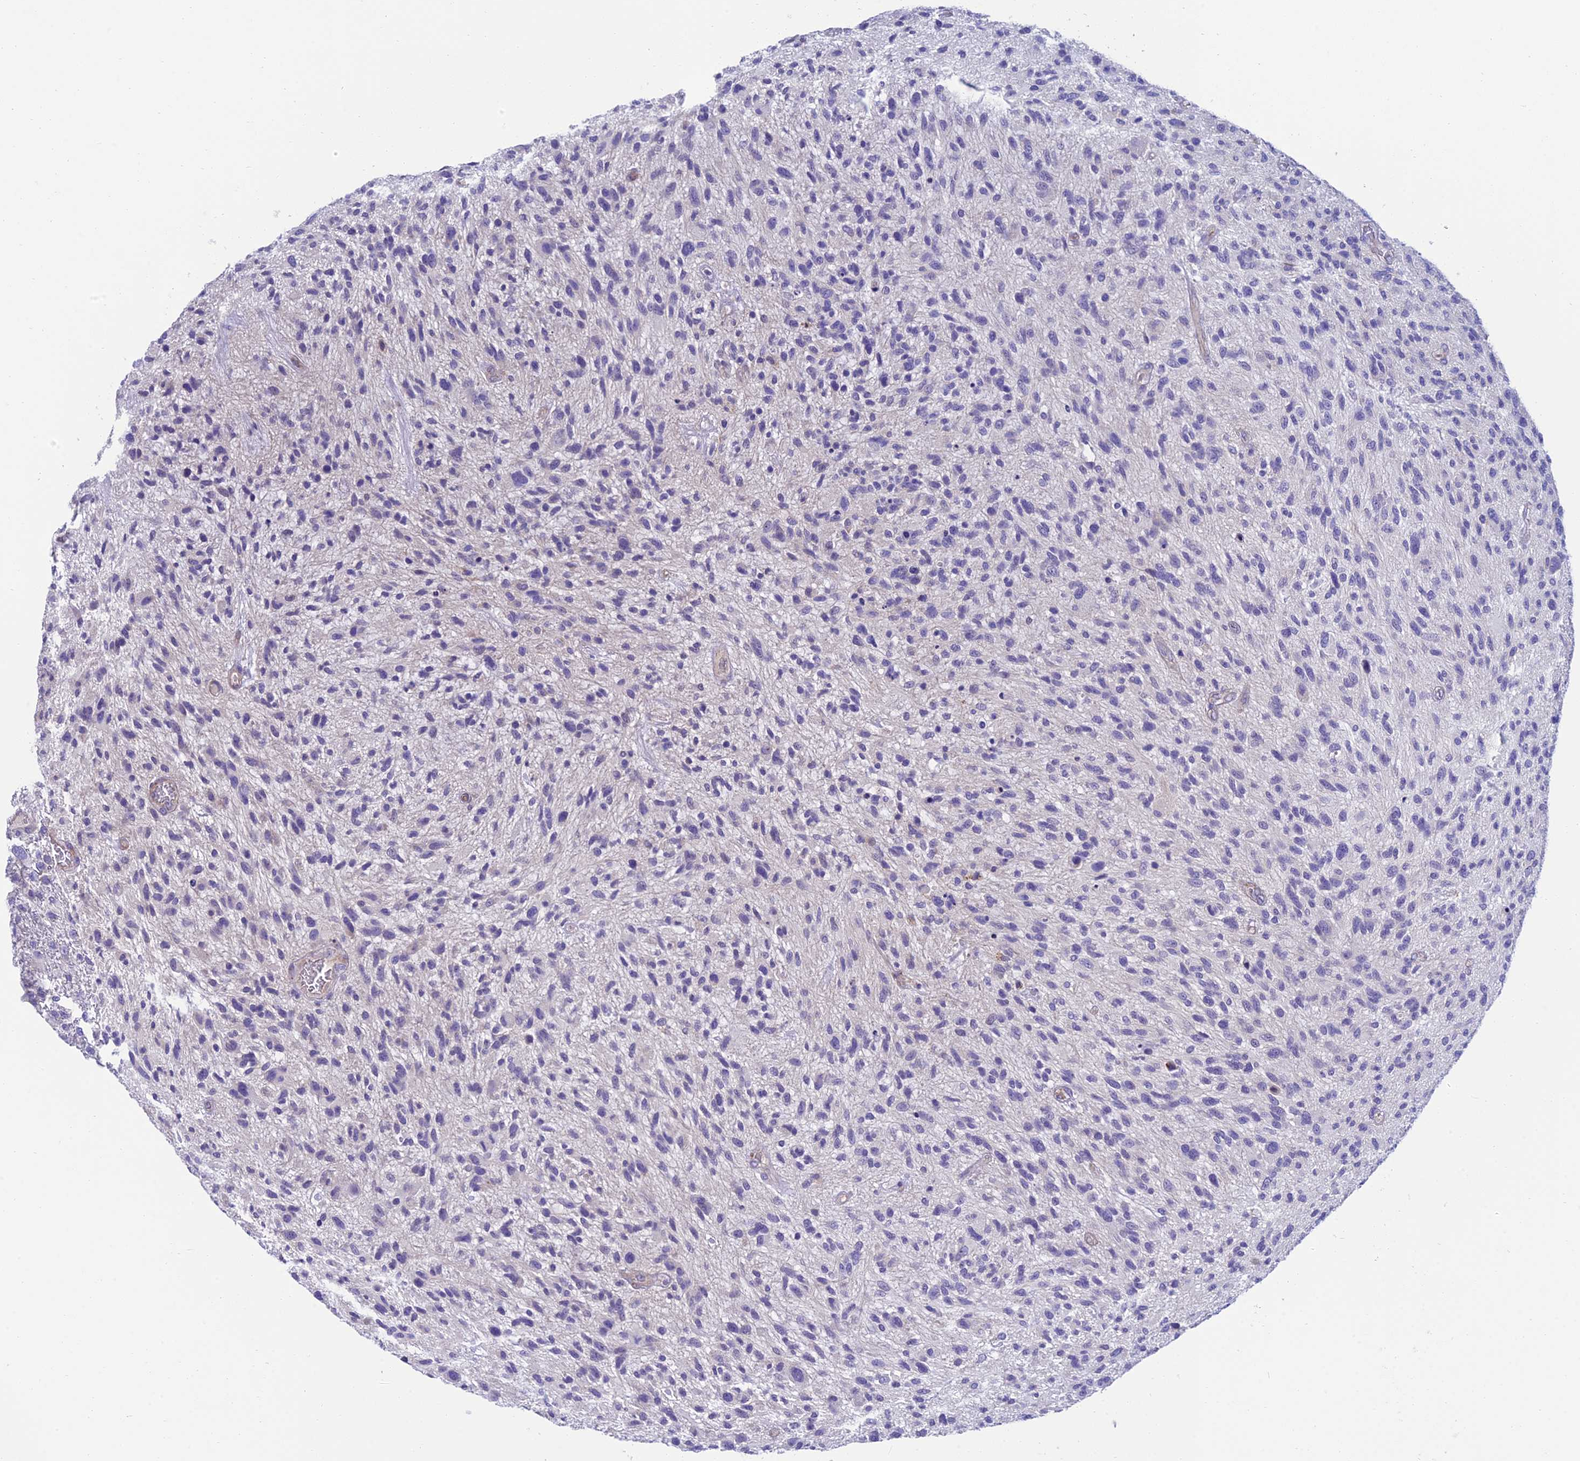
{"staining": {"intensity": "negative", "quantity": "none", "location": "none"}, "tissue": "glioma", "cell_type": "Tumor cells", "image_type": "cancer", "snomed": [{"axis": "morphology", "description": "Glioma, malignant, High grade"}, {"axis": "topography", "description": "Brain"}], "caption": "Immunohistochemistry (IHC) image of neoplastic tissue: human glioma stained with DAB exhibits no significant protein staining in tumor cells.", "gene": "MACIR", "patient": {"sex": "male", "age": 47}}